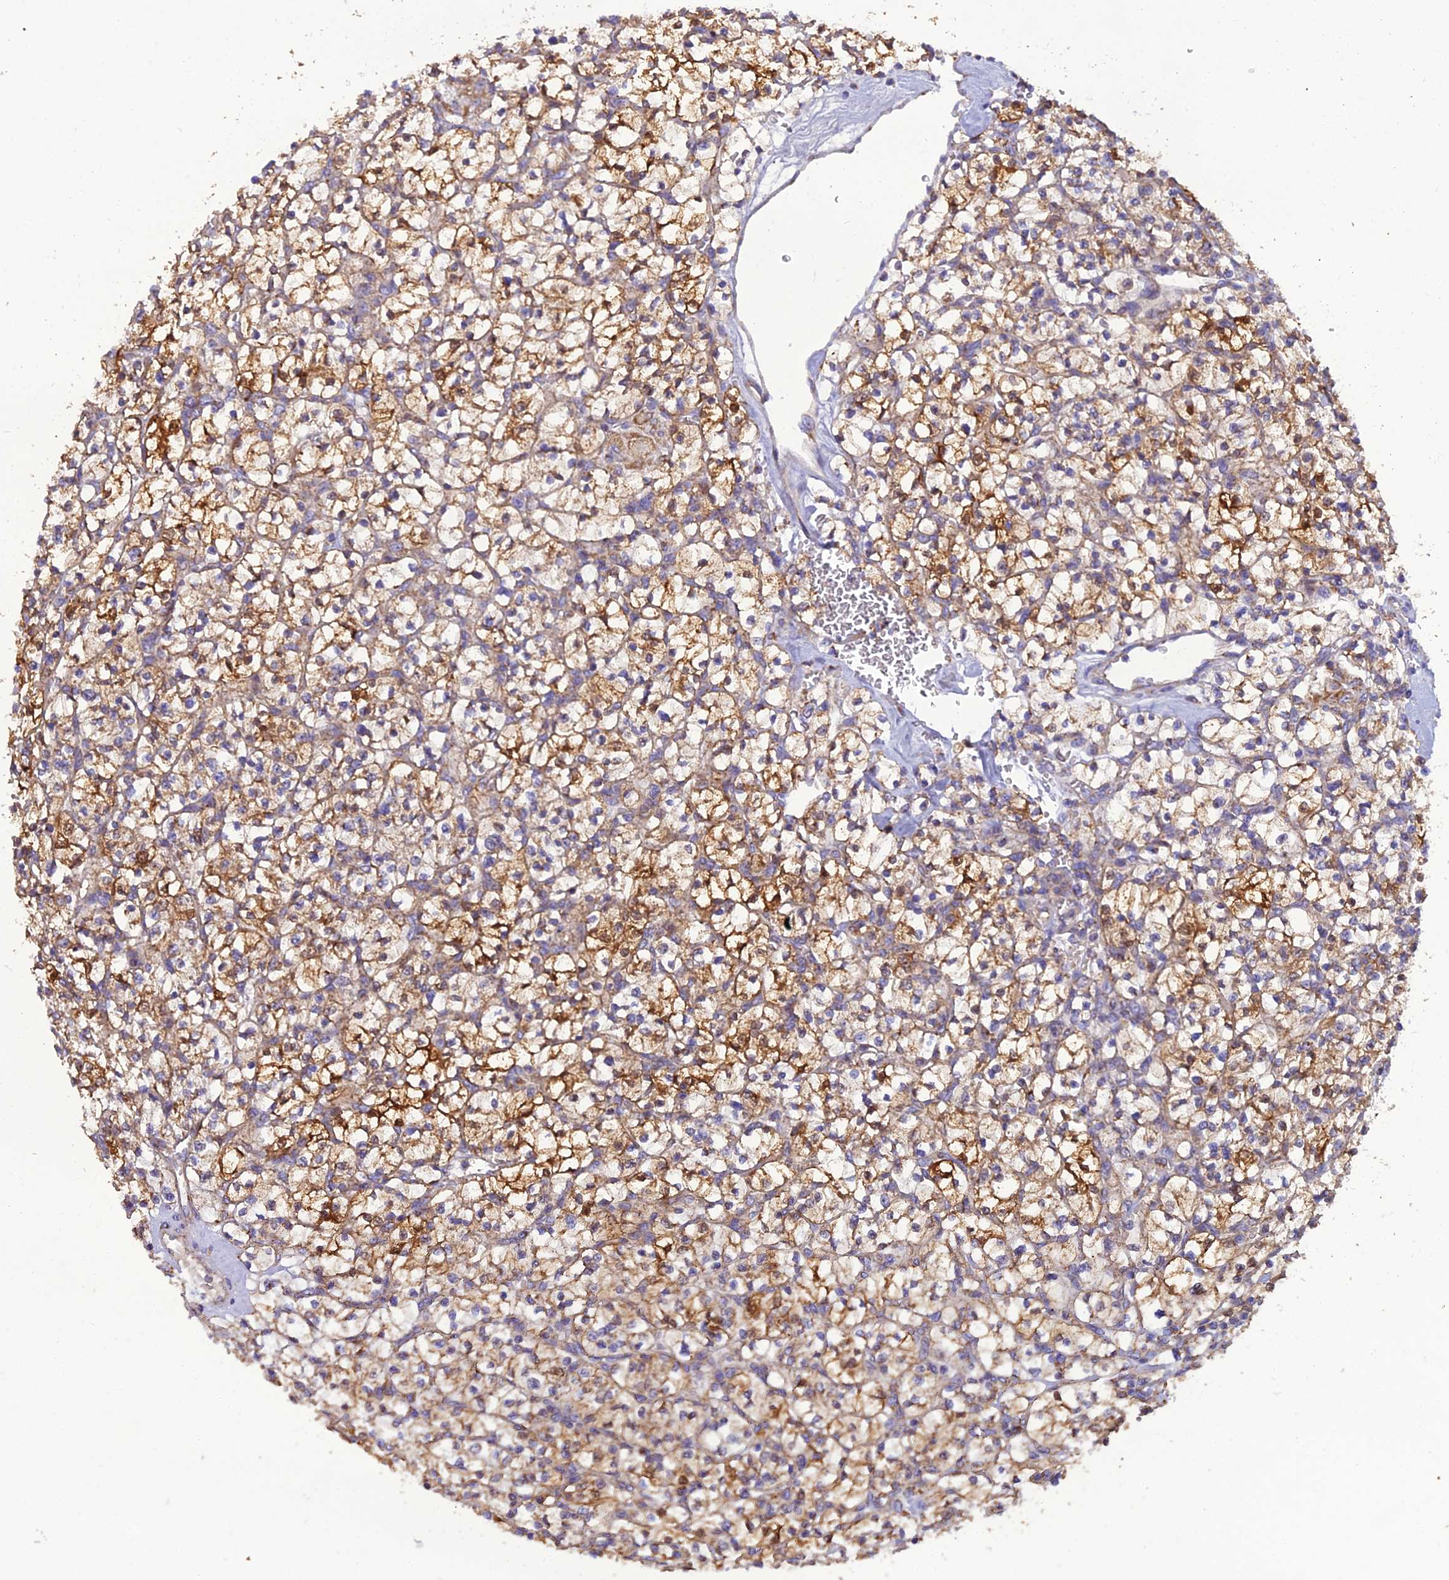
{"staining": {"intensity": "moderate", "quantity": ">75%", "location": "cytoplasmic/membranous"}, "tissue": "renal cancer", "cell_type": "Tumor cells", "image_type": "cancer", "snomed": [{"axis": "morphology", "description": "Adenocarcinoma, NOS"}, {"axis": "topography", "description": "Kidney"}], "caption": "Immunohistochemistry histopathology image of neoplastic tissue: human adenocarcinoma (renal) stained using immunohistochemistry (IHC) reveals medium levels of moderate protein expression localized specifically in the cytoplasmic/membranous of tumor cells, appearing as a cytoplasmic/membranous brown color.", "gene": "GPD1", "patient": {"sex": "female", "age": 64}}